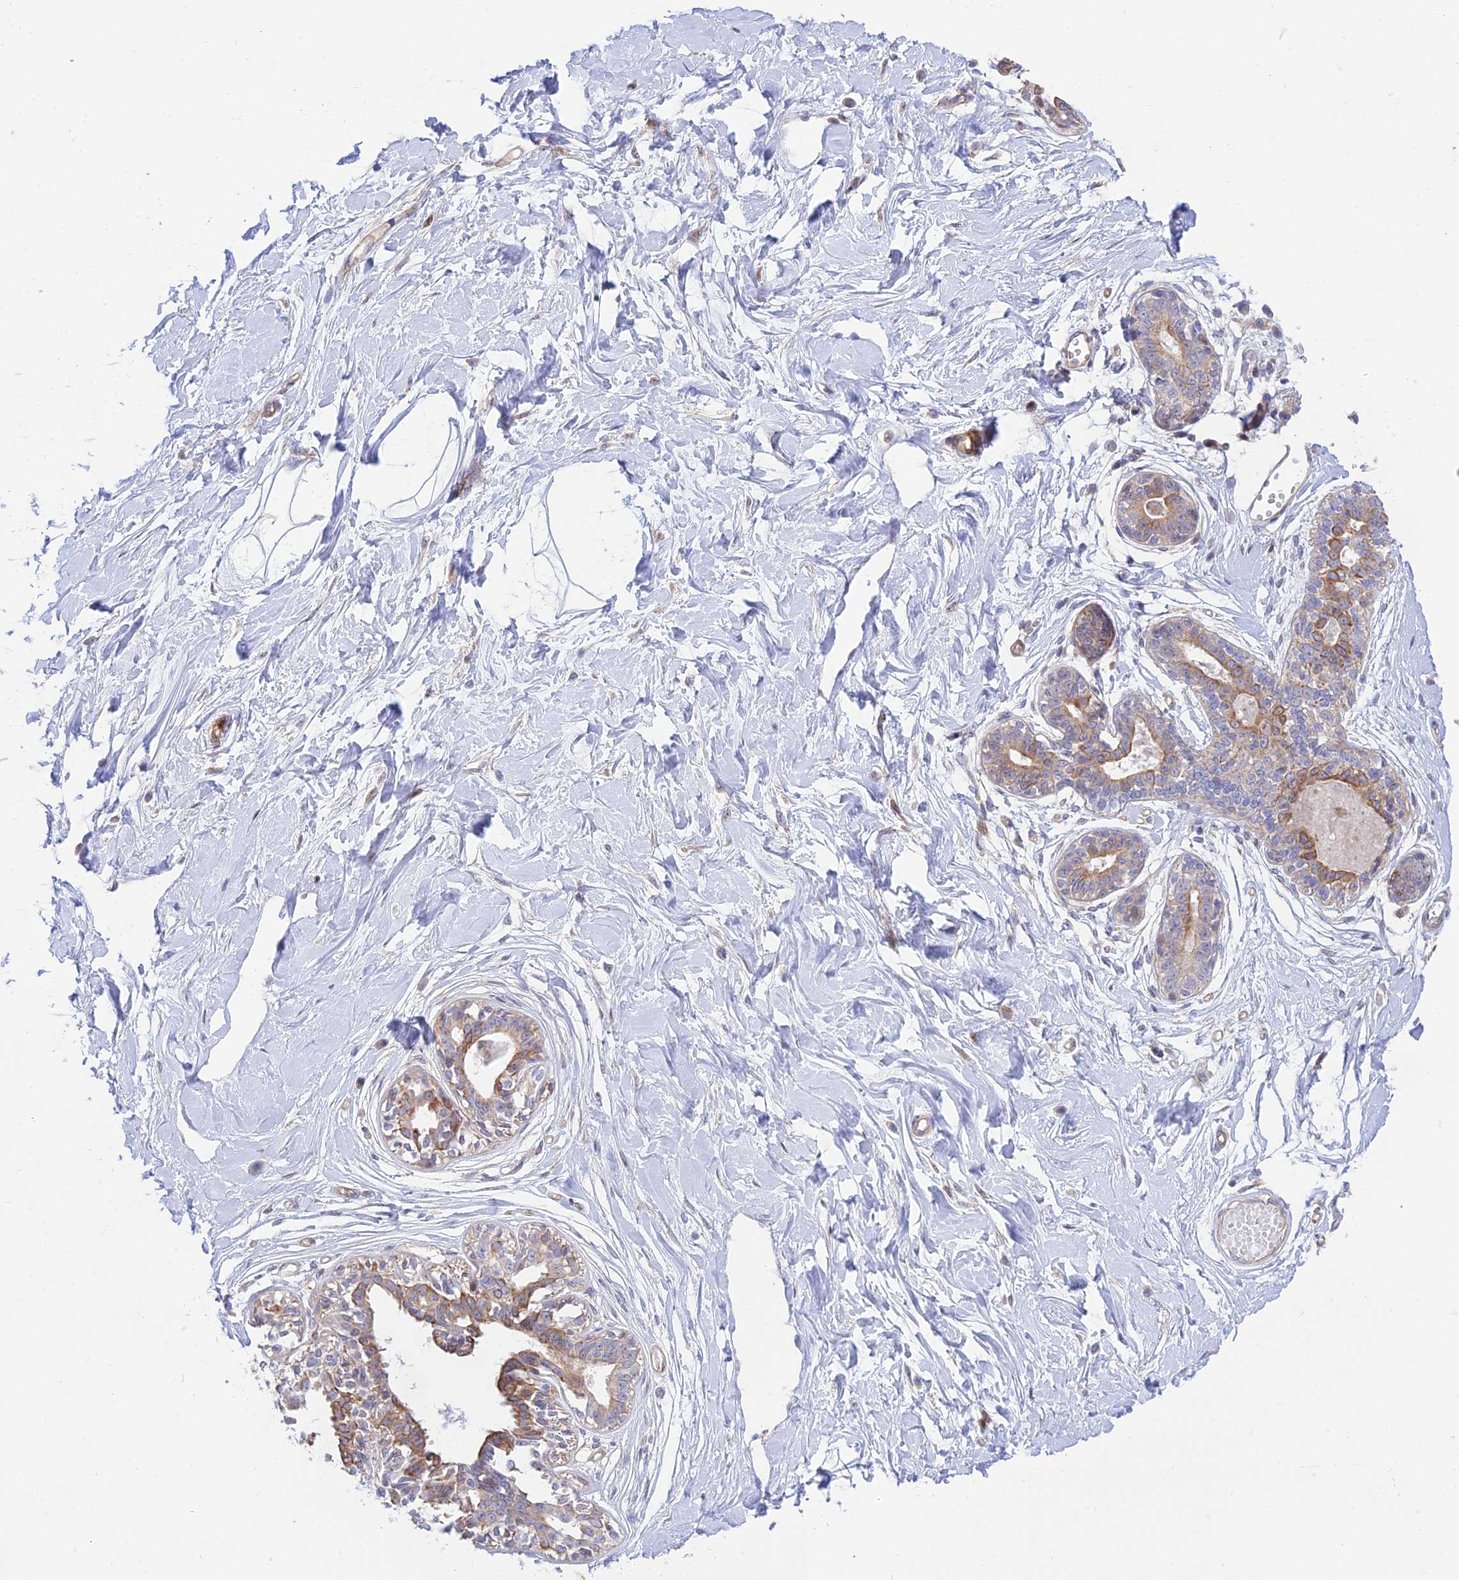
{"staining": {"intensity": "negative", "quantity": "none", "location": "none"}, "tissue": "breast", "cell_type": "Adipocytes", "image_type": "normal", "snomed": [{"axis": "morphology", "description": "Normal tissue, NOS"}, {"axis": "topography", "description": "Breast"}], "caption": "An IHC micrograph of normal breast is shown. There is no staining in adipocytes of breast. (DAB (3,3'-diaminobenzidine) IHC, high magnification).", "gene": "KCNAB1", "patient": {"sex": "female", "age": 45}}